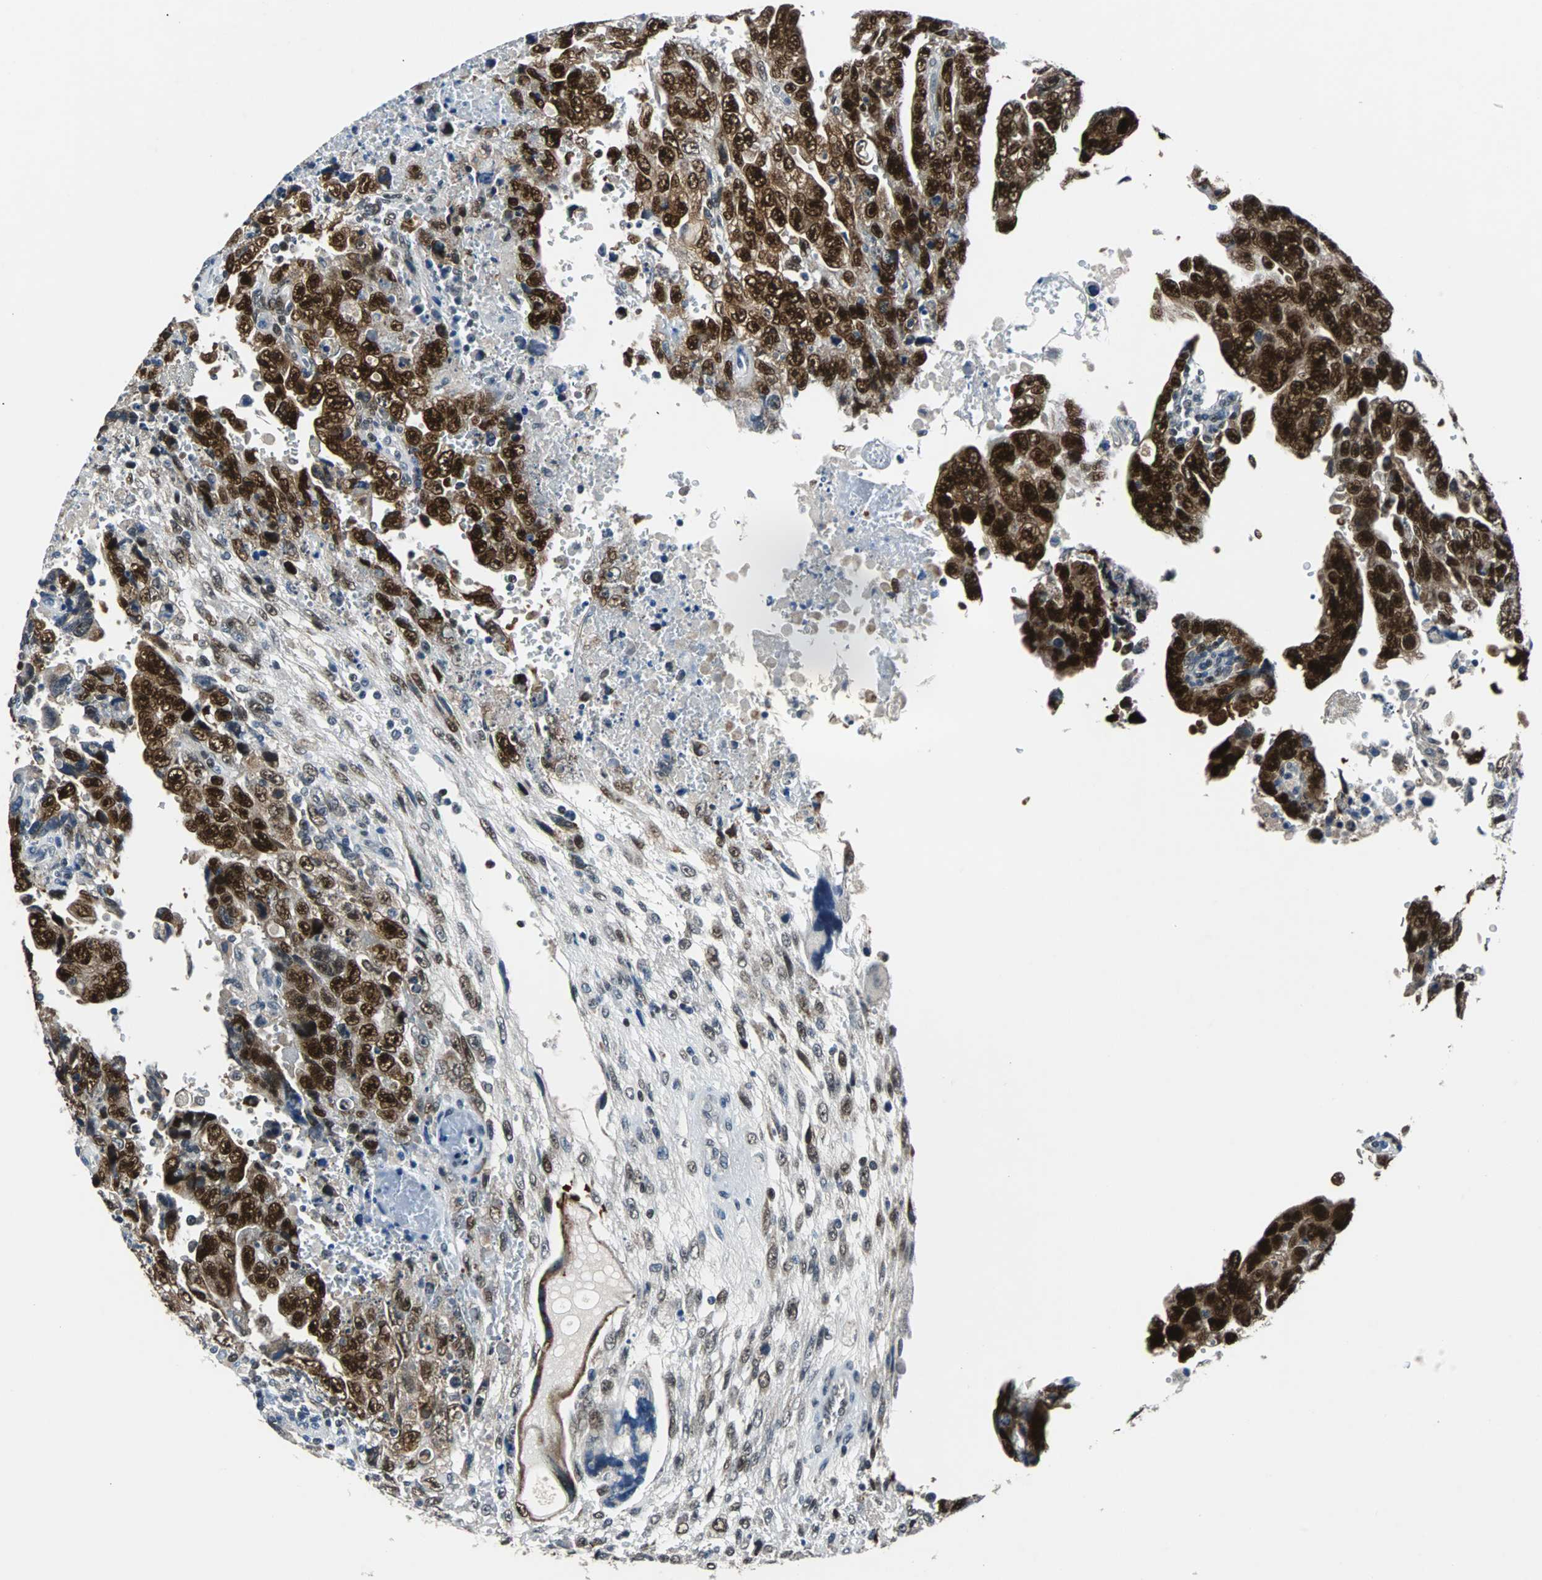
{"staining": {"intensity": "strong", "quantity": ">75%", "location": "cytoplasmic/membranous,nuclear"}, "tissue": "testis cancer", "cell_type": "Tumor cells", "image_type": "cancer", "snomed": [{"axis": "morphology", "description": "Carcinoma, Embryonal, NOS"}, {"axis": "topography", "description": "Testis"}], "caption": "The photomicrograph displays staining of testis embryonal carcinoma, revealing strong cytoplasmic/membranous and nuclear protein positivity (brown color) within tumor cells.", "gene": "USP28", "patient": {"sex": "male", "age": 28}}